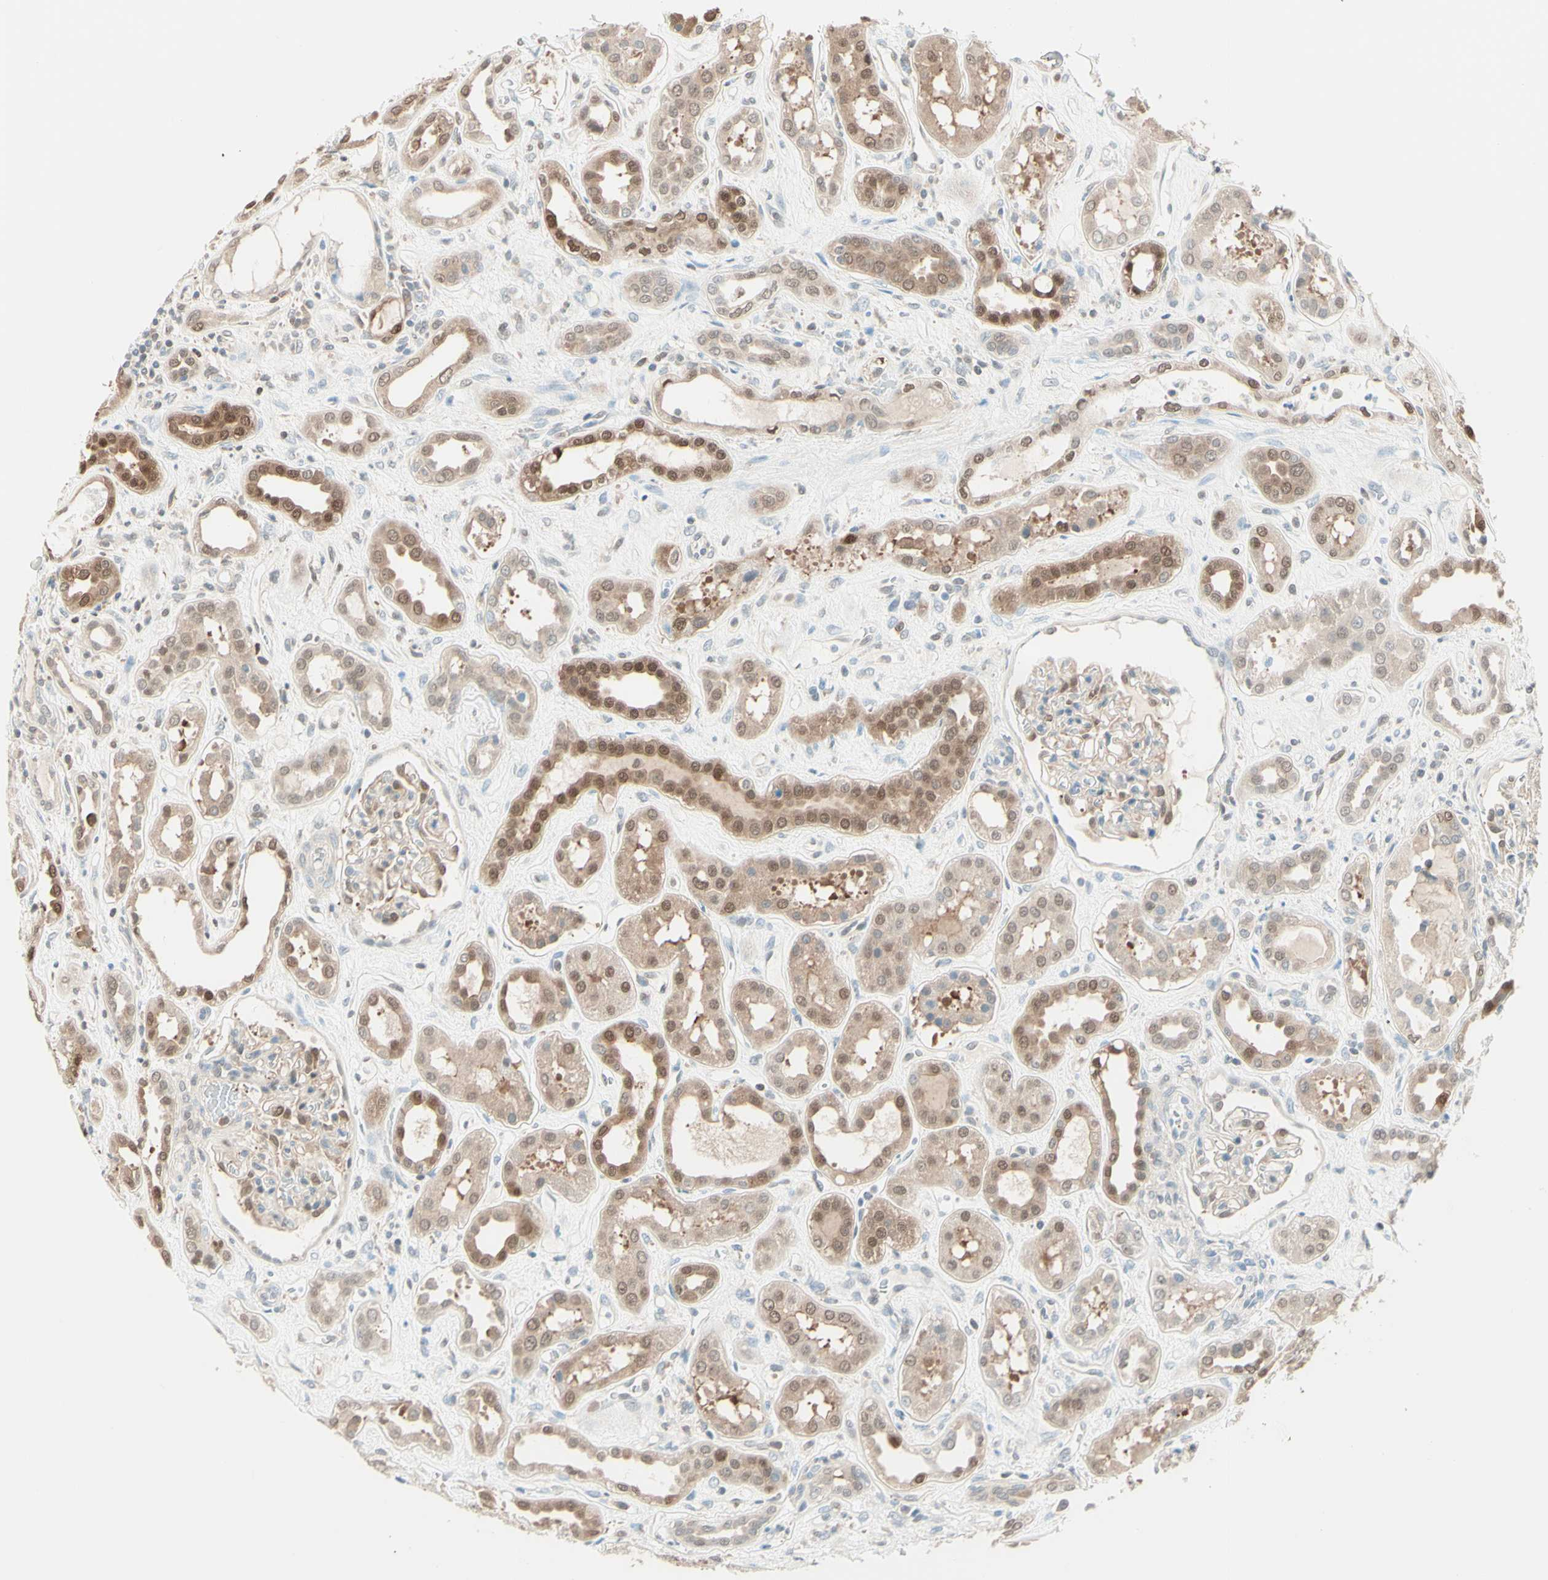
{"staining": {"intensity": "weak", "quantity": "25%-75%", "location": "cytoplasmic/membranous"}, "tissue": "kidney", "cell_type": "Cells in glomeruli", "image_type": "normal", "snomed": [{"axis": "morphology", "description": "Normal tissue, NOS"}, {"axis": "topography", "description": "Kidney"}], "caption": "Benign kidney exhibits weak cytoplasmic/membranous positivity in approximately 25%-75% of cells in glomeruli.", "gene": "UPK3B", "patient": {"sex": "male", "age": 59}}